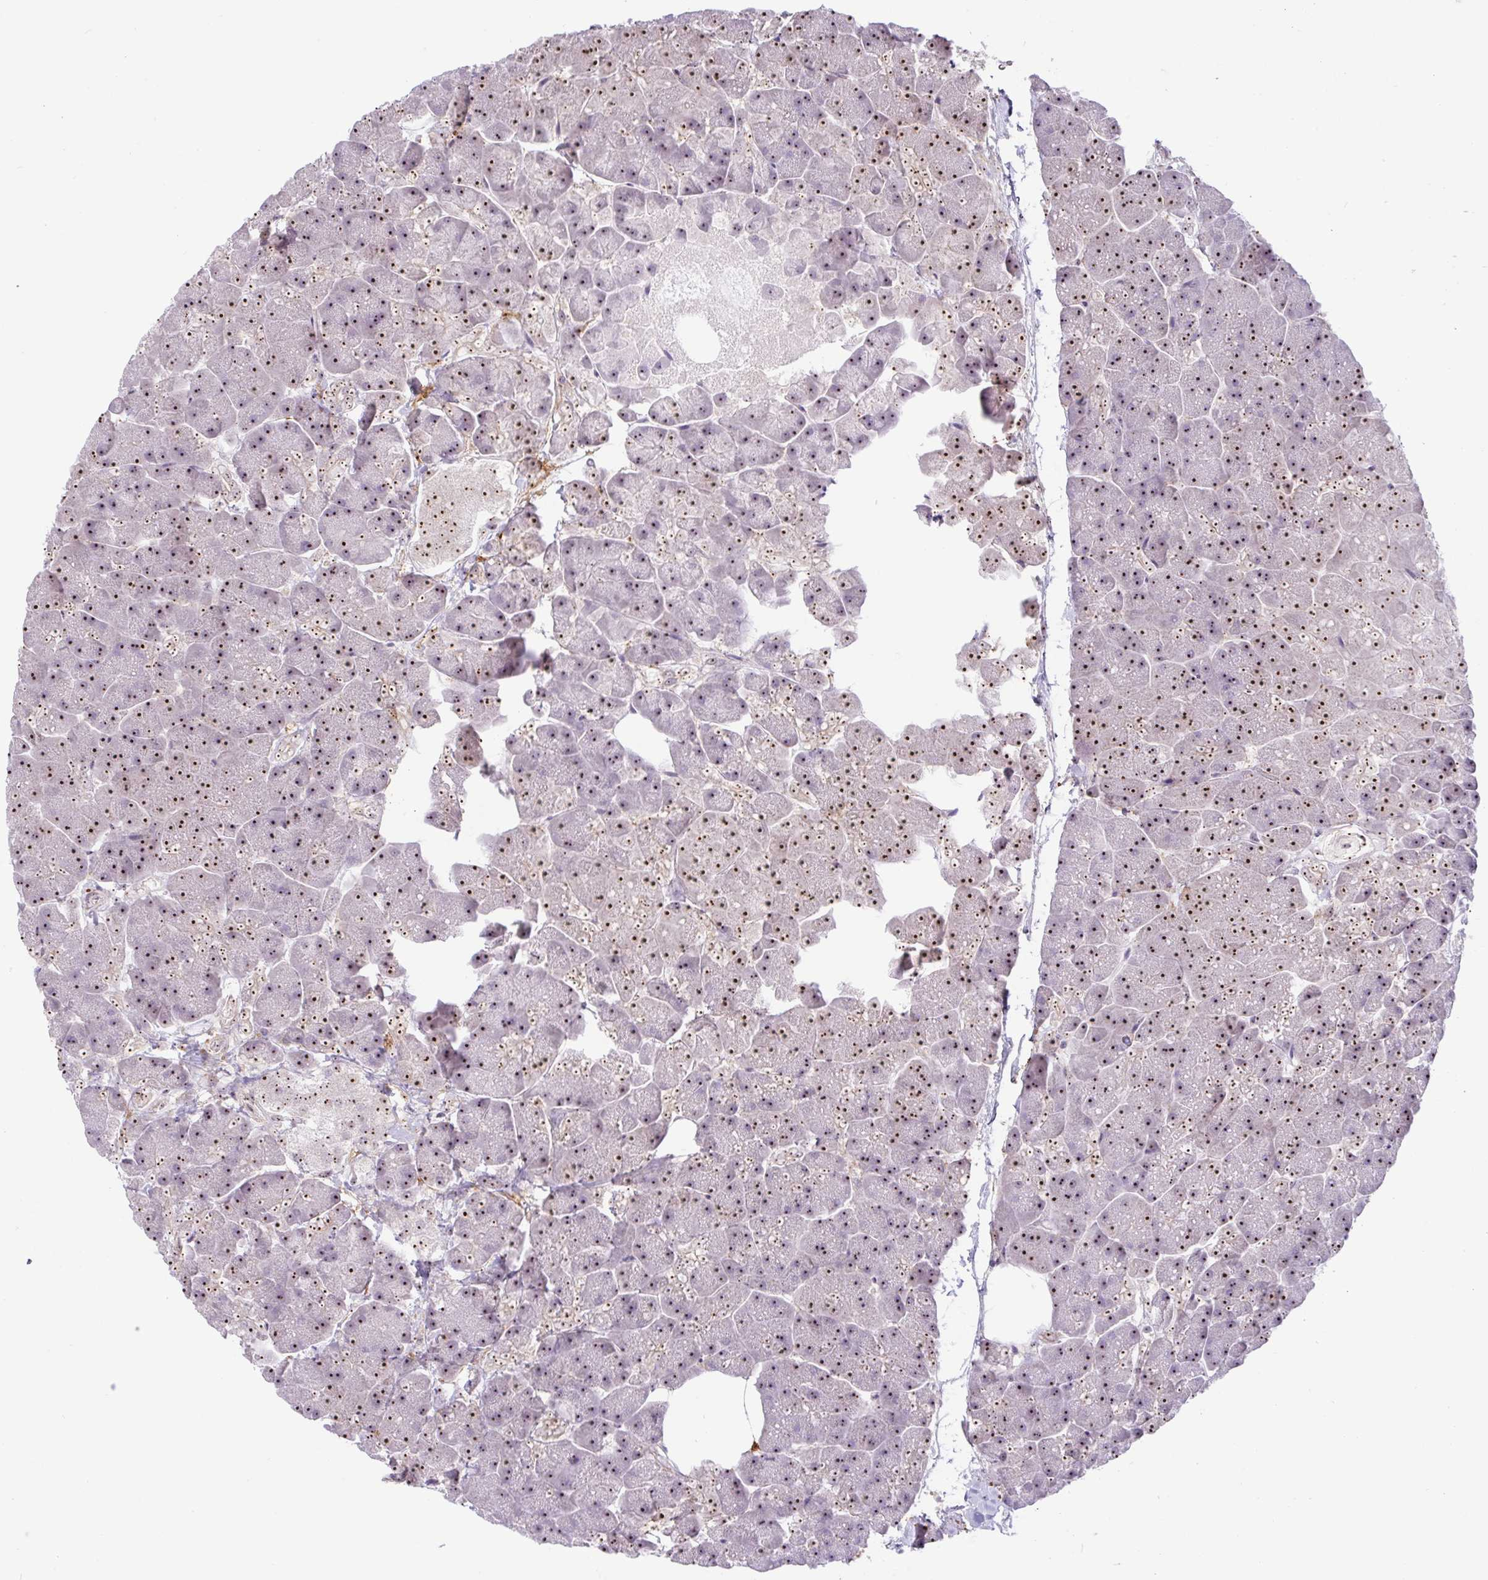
{"staining": {"intensity": "strong", "quantity": "25%-75%", "location": "nuclear"}, "tissue": "pancreas", "cell_type": "Exocrine glandular cells", "image_type": "normal", "snomed": [{"axis": "morphology", "description": "Normal tissue, NOS"}, {"axis": "topography", "description": "Pancreas"}, {"axis": "topography", "description": "Peripheral nerve tissue"}], "caption": "Protein expression analysis of normal pancreas demonstrates strong nuclear expression in approximately 25%-75% of exocrine glandular cells.", "gene": "MXRA8", "patient": {"sex": "male", "age": 54}}